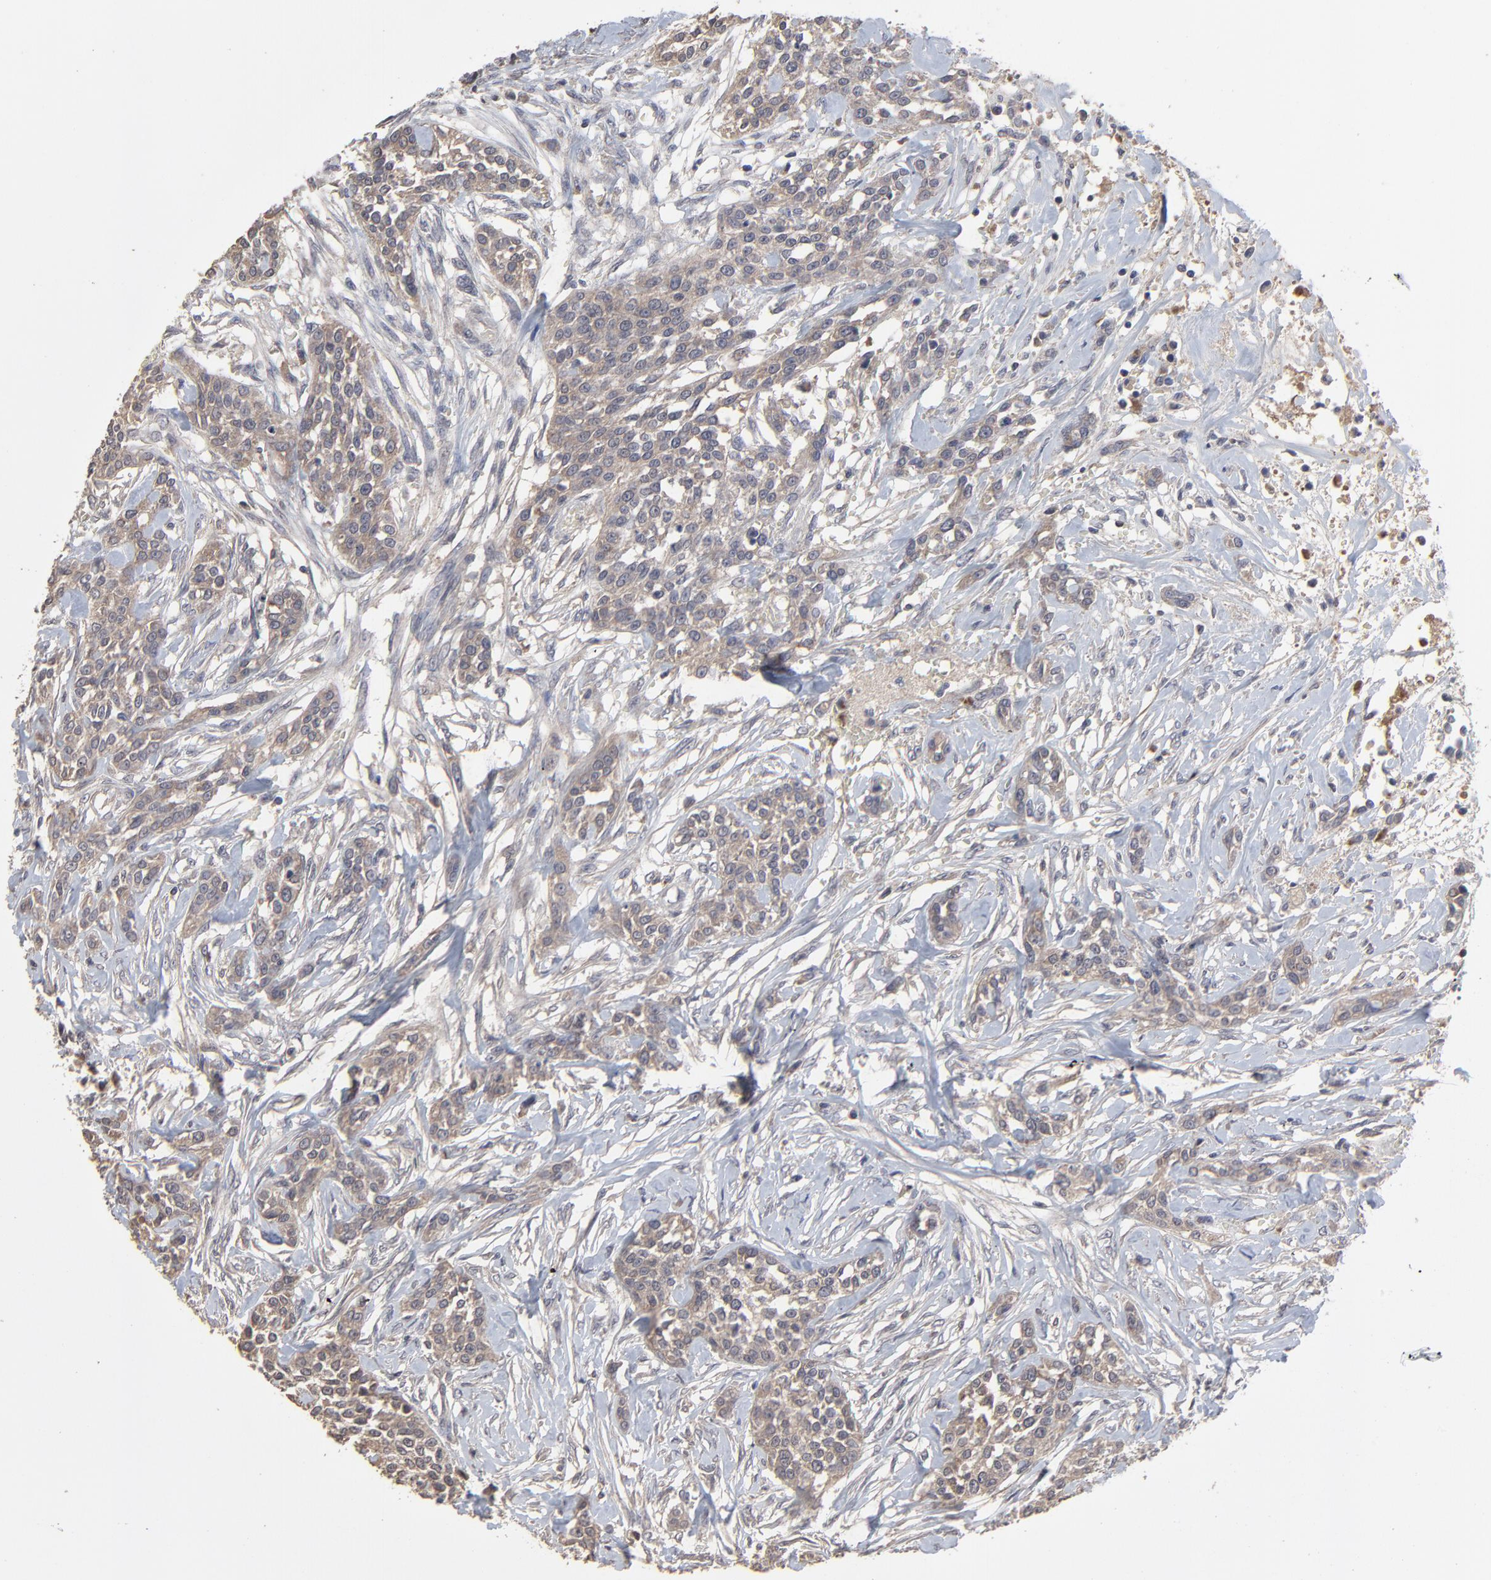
{"staining": {"intensity": "weak", "quantity": ">75%", "location": "cytoplasmic/membranous"}, "tissue": "urothelial cancer", "cell_type": "Tumor cells", "image_type": "cancer", "snomed": [{"axis": "morphology", "description": "Urothelial carcinoma, High grade"}, {"axis": "topography", "description": "Urinary bladder"}], "caption": "Tumor cells exhibit low levels of weak cytoplasmic/membranous positivity in approximately >75% of cells in human urothelial carcinoma (high-grade). The protein of interest is shown in brown color, while the nuclei are stained blue.", "gene": "VPREB3", "patient": {"sex": "male", "age": 56}}